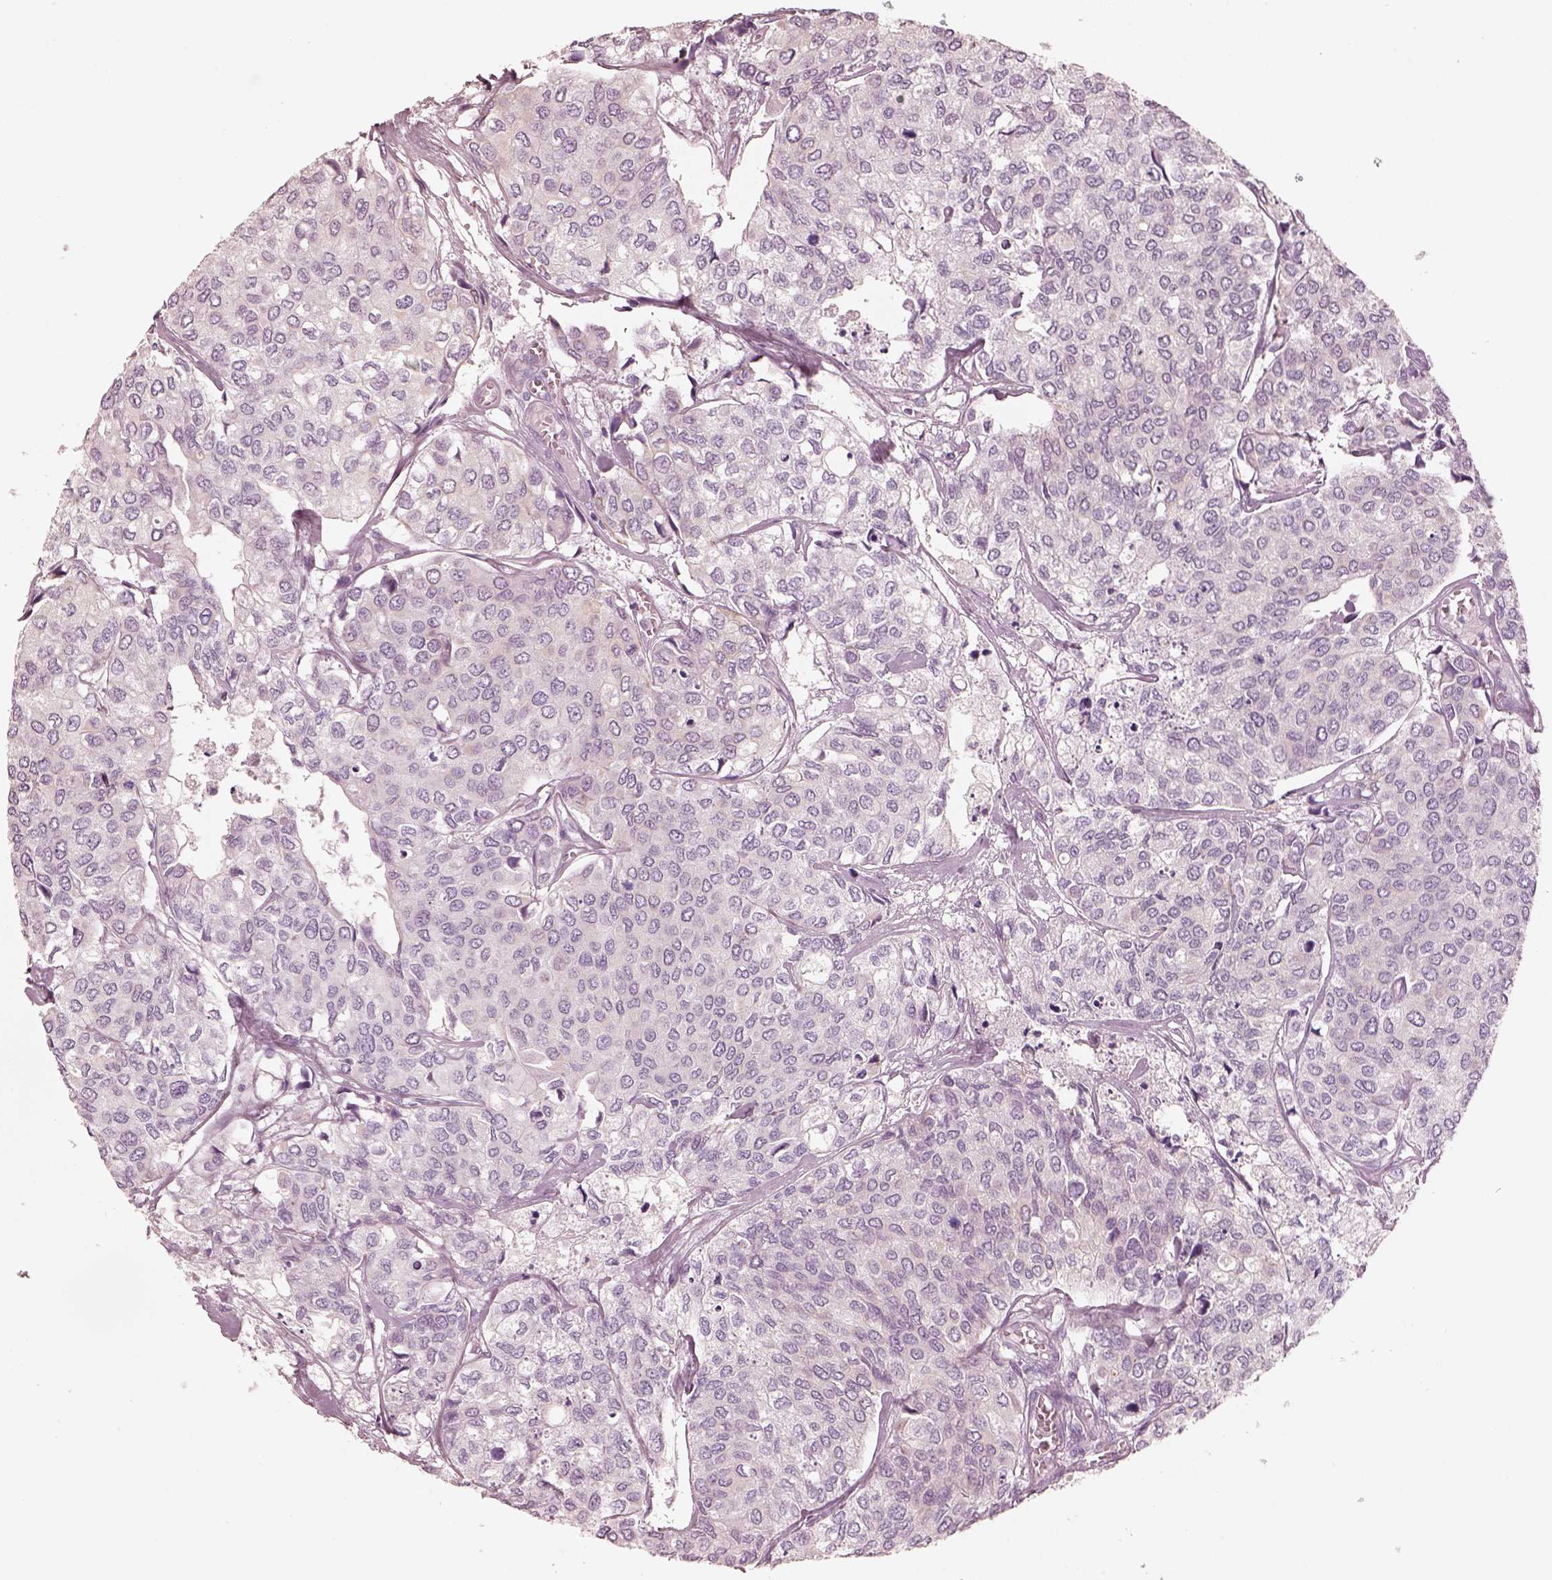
{"staining": {"intensity": "negative", "quantity": "none", "location": "none"}, "tissue": "urothelial cancer", "cell_type": "Tumor cells", "image_type": "cancer", "snomed": [{"axis": "morphology", "description": "Urothelial carcinoma, High grade"}, {"axis": "topography", "description": "Urinary bladder"}], "caption": "This image is of urothelial cancer stained with immunohistochemistry (IHC) to label a protein in brown with the nuclei are counter-stained blue. There is no positivity in tumor cells.", "gene": "PON3", "patient": {"sex": "male", "age": 73}}